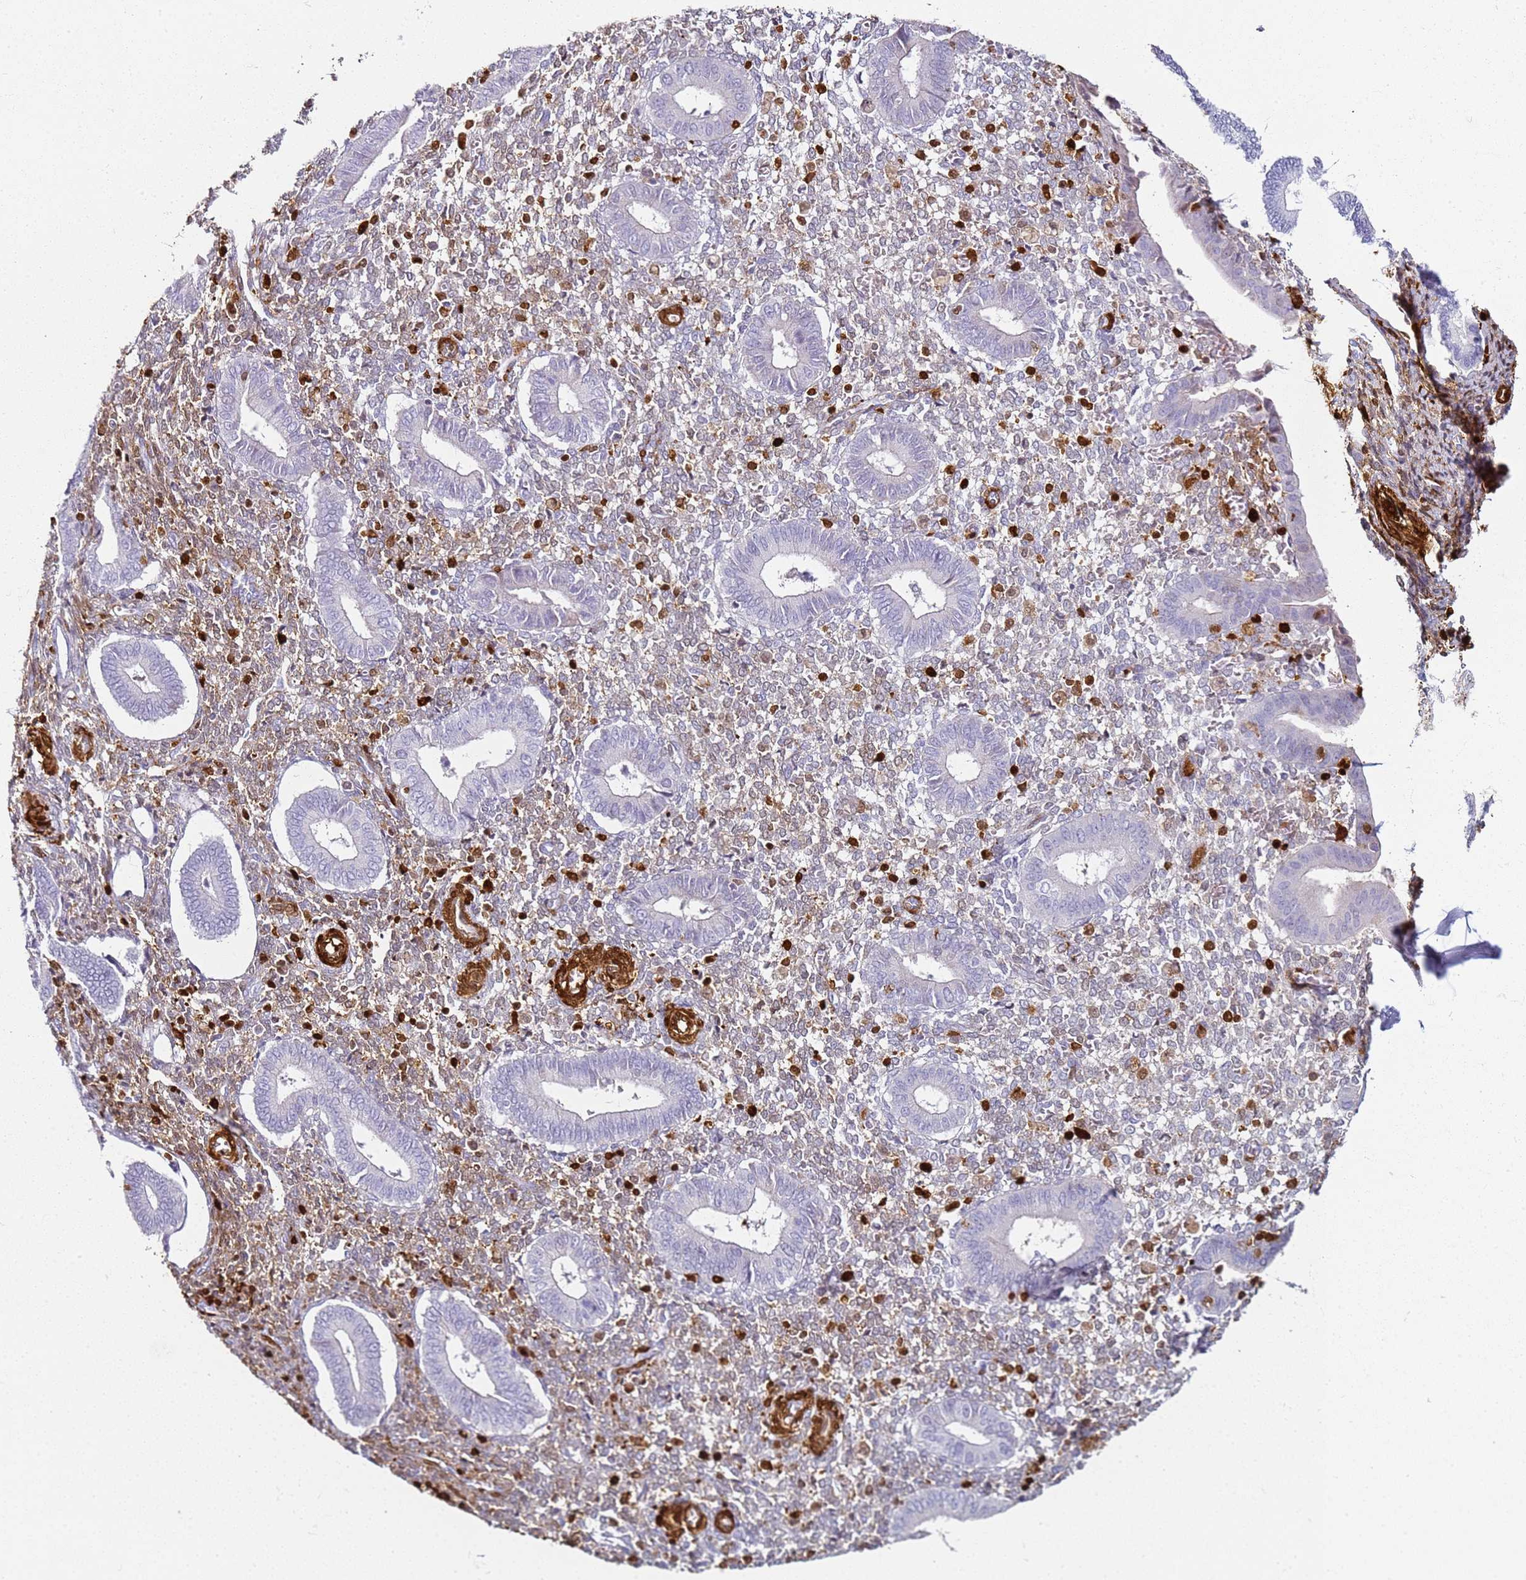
{"staining": {"intensity": "negative", "quantity": "none", "location": "none"}, "tissue": "endometrium", "cell_type": "Cells in endometrial stroma", "image_type": "normal", "snomed": [{"axis": "morphology", "description": "Normal tissue, NOS"}, {"axis": "topography", "description": "Endometrium"}], "caption": "Cells in endometrial stroma show no significant positivity in benign endometrium.", "gene": "S100A4", "patient": {"sex": "female", "age": 44}}